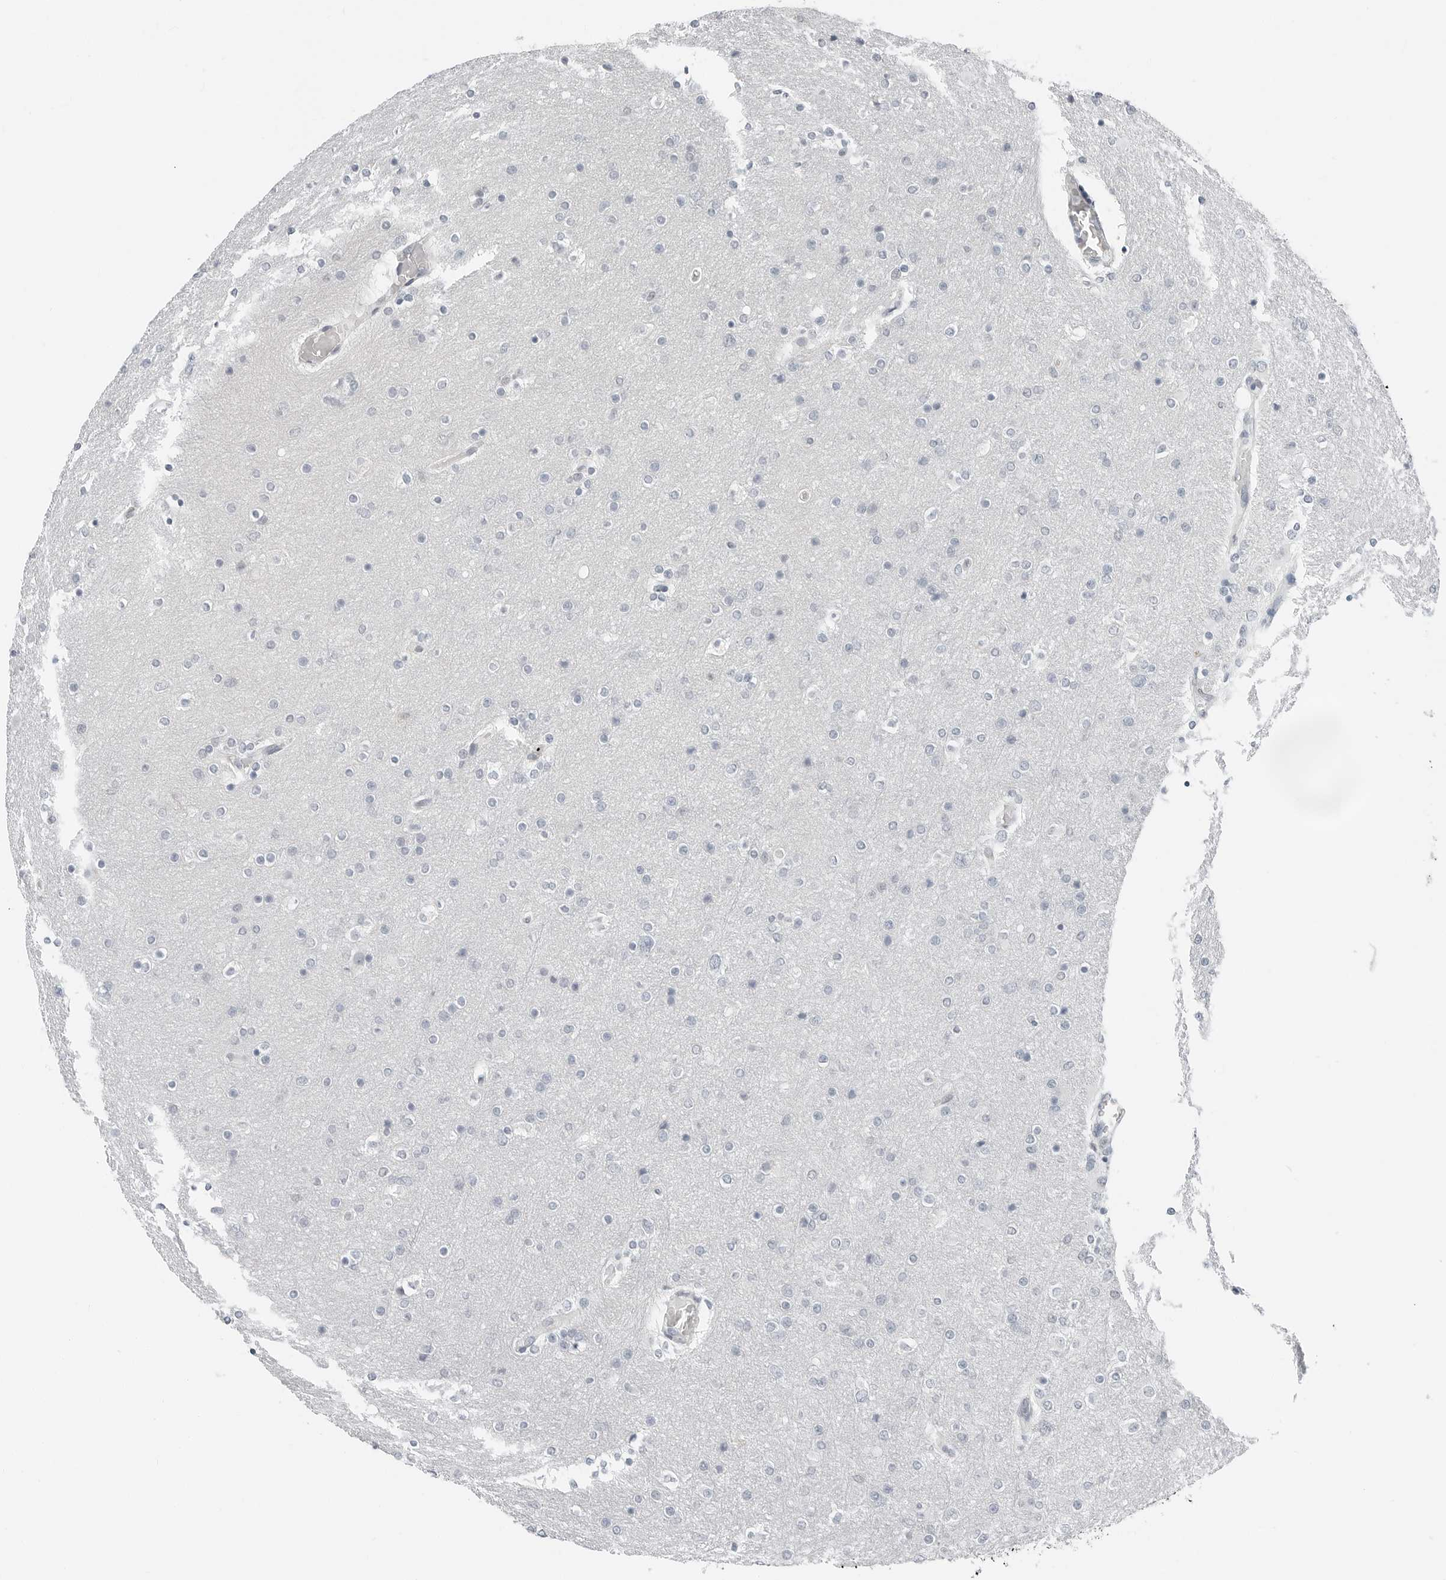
{"staining": {"intensity": "negative", "quantity": "none", "location": "none"}, "tissue": "glioma", "cell_type": "Tumor cells", "image_type": "cancer", "snomed": [{"axis": "morphology", "description": "Glioma, malignant, High grade"}, {"axis": "topography", "description": "Cerebral cortex"}], "caption": "This histopathology image is of malignant glioma (high-grade) stained with IHC to label a protein in brown with the nuclei are counter-stained blue. There is no staining in tumor cells.", "gene": "XIRP1", "patient": {"sex": "female", "age": 36}}